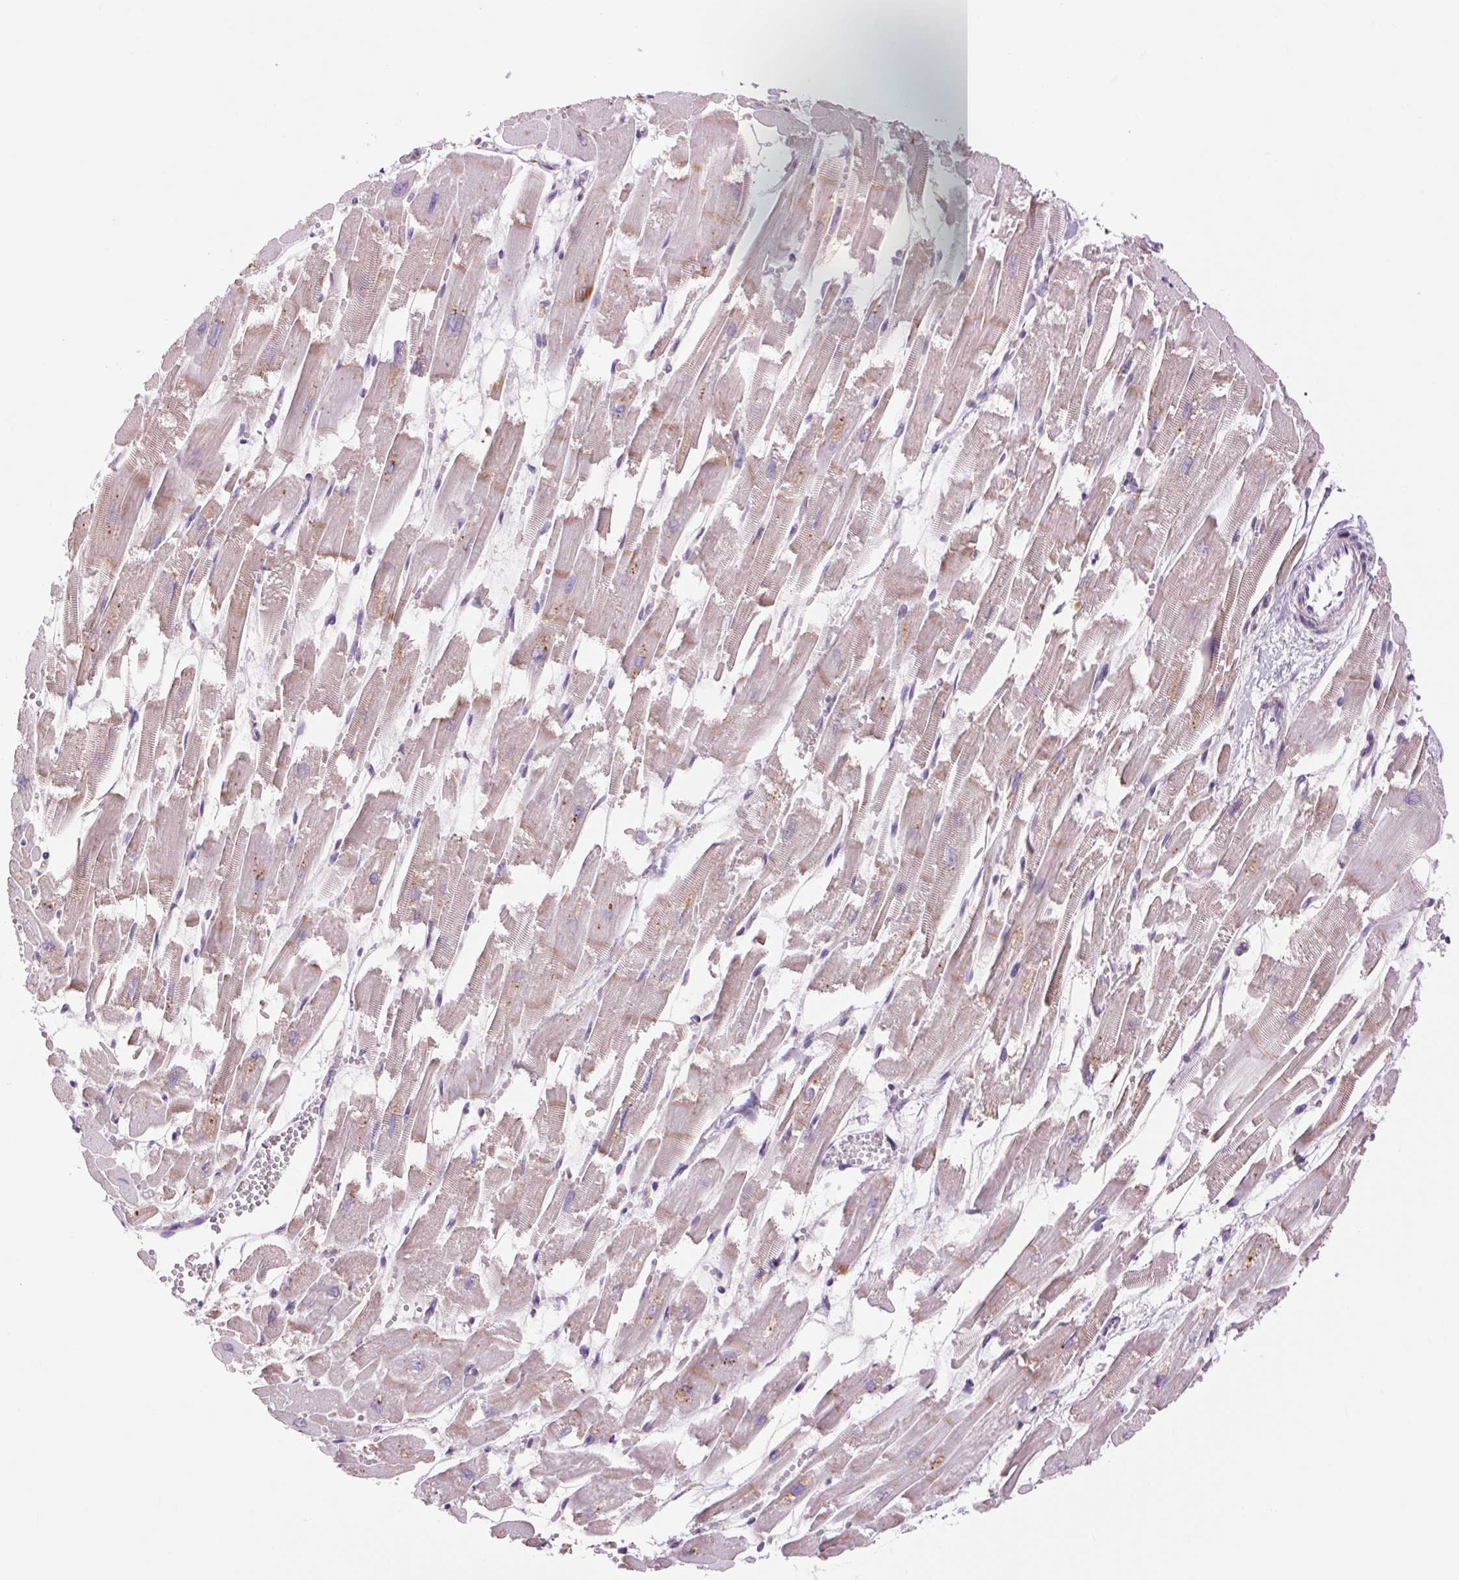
{"staining": {"intensity": "weak", "quantity": "25%-75%", "location": "cytoplasmic/membranous"}, "tissue": "heart muscle", "cell_type": "Cardiomyocytes", "image_type": "normal", "snomed": [{"axis": "morphology", "description": "Normal tissue, NOS"}, {"axis": "topography", "description": "Heart"}], "caption": "Cardiomyocytes display weak cytoplasmic/membranous positivity in approximately 25%-75% of cells in unremarkable heart muscle.", "gene": "SOWAHC", "patient": {"sex": "female", "age": 52}}